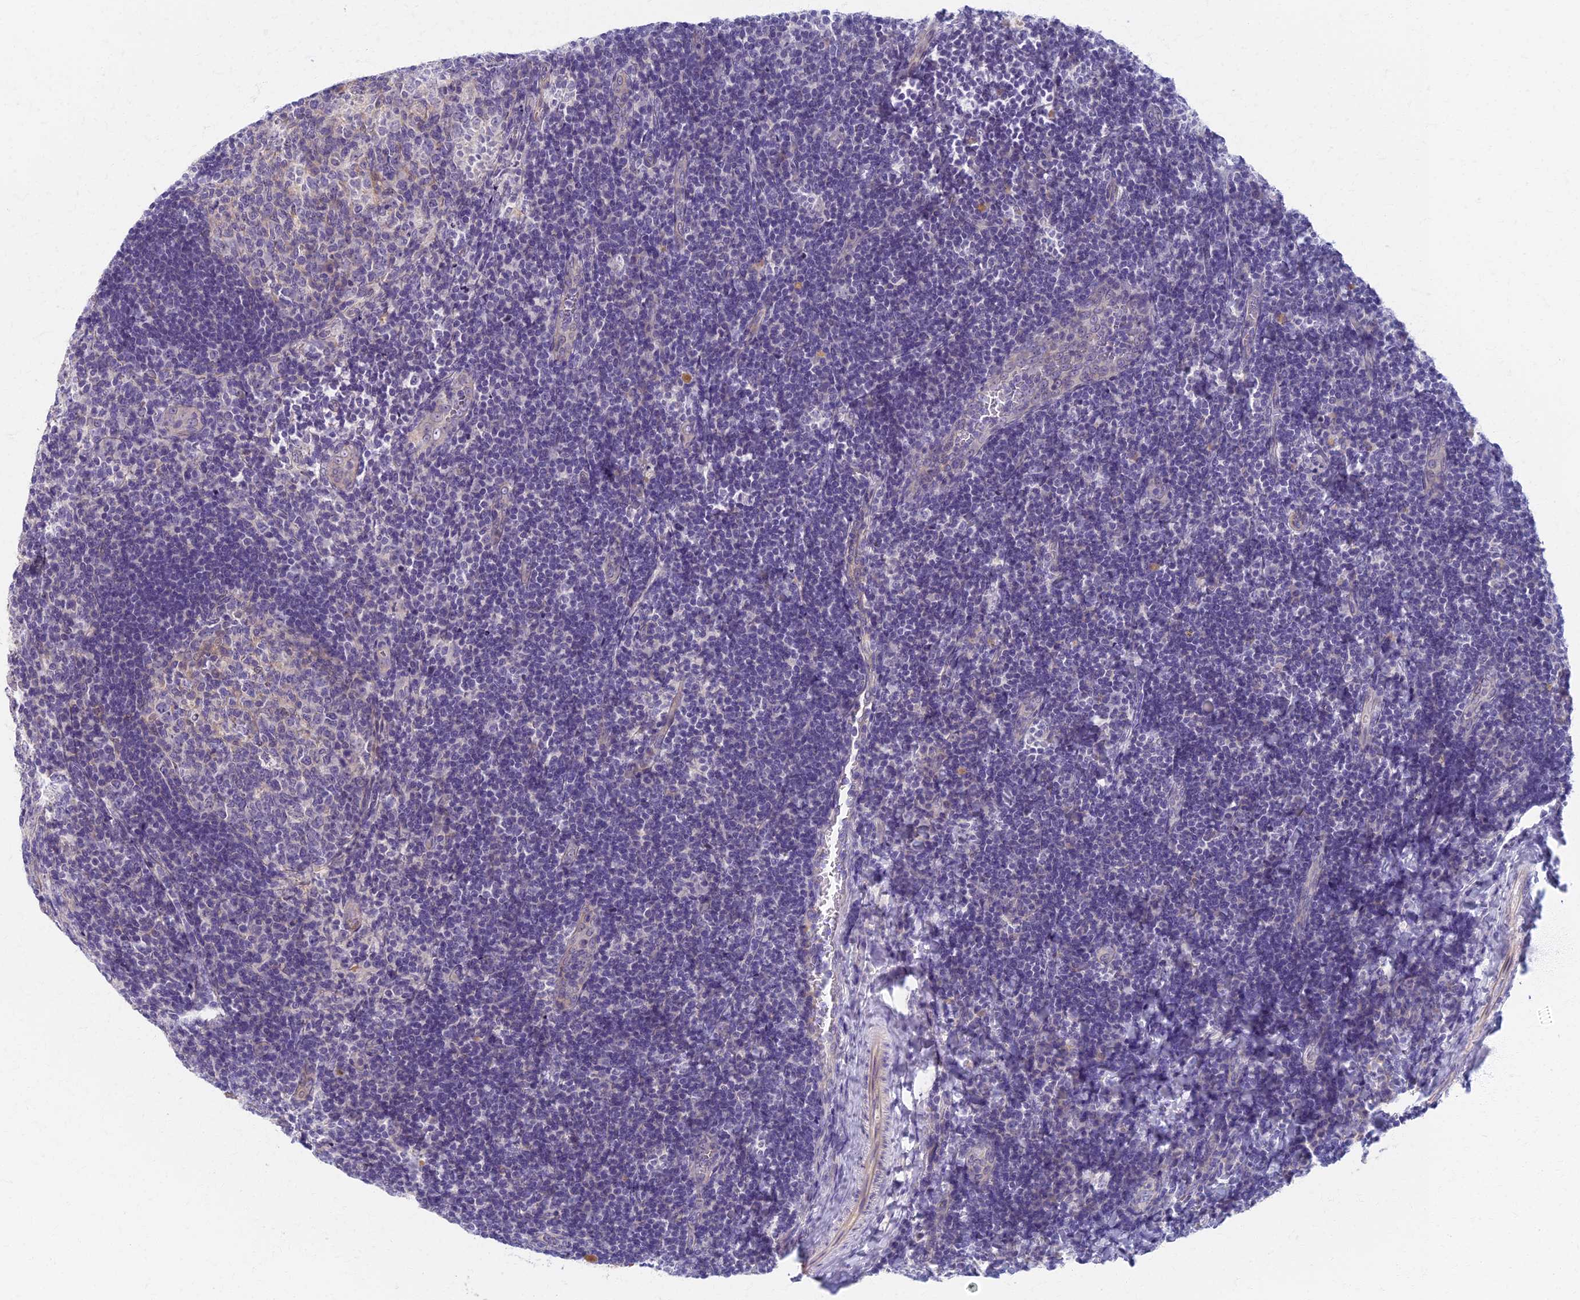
{"staining": {"intensity": "negative", "quantity": "none", "location": "none"}, "tissue": "tonsil", "cell_type": "Germinal center cells", "image_type": "normal", "snomed": [{"axis": "morphology", "description": "Normal tissue, NOS"}, {"axis": "topography", "description": "Tonsil"}], "caption": "Immunohistochemistry (IHC) of unremarkable tonsil shows no positivity in germinal center cells. (DAB IHC, high magnification).", "gene": "AP4E1", "patient": {"sex": "male", "age": 17}}